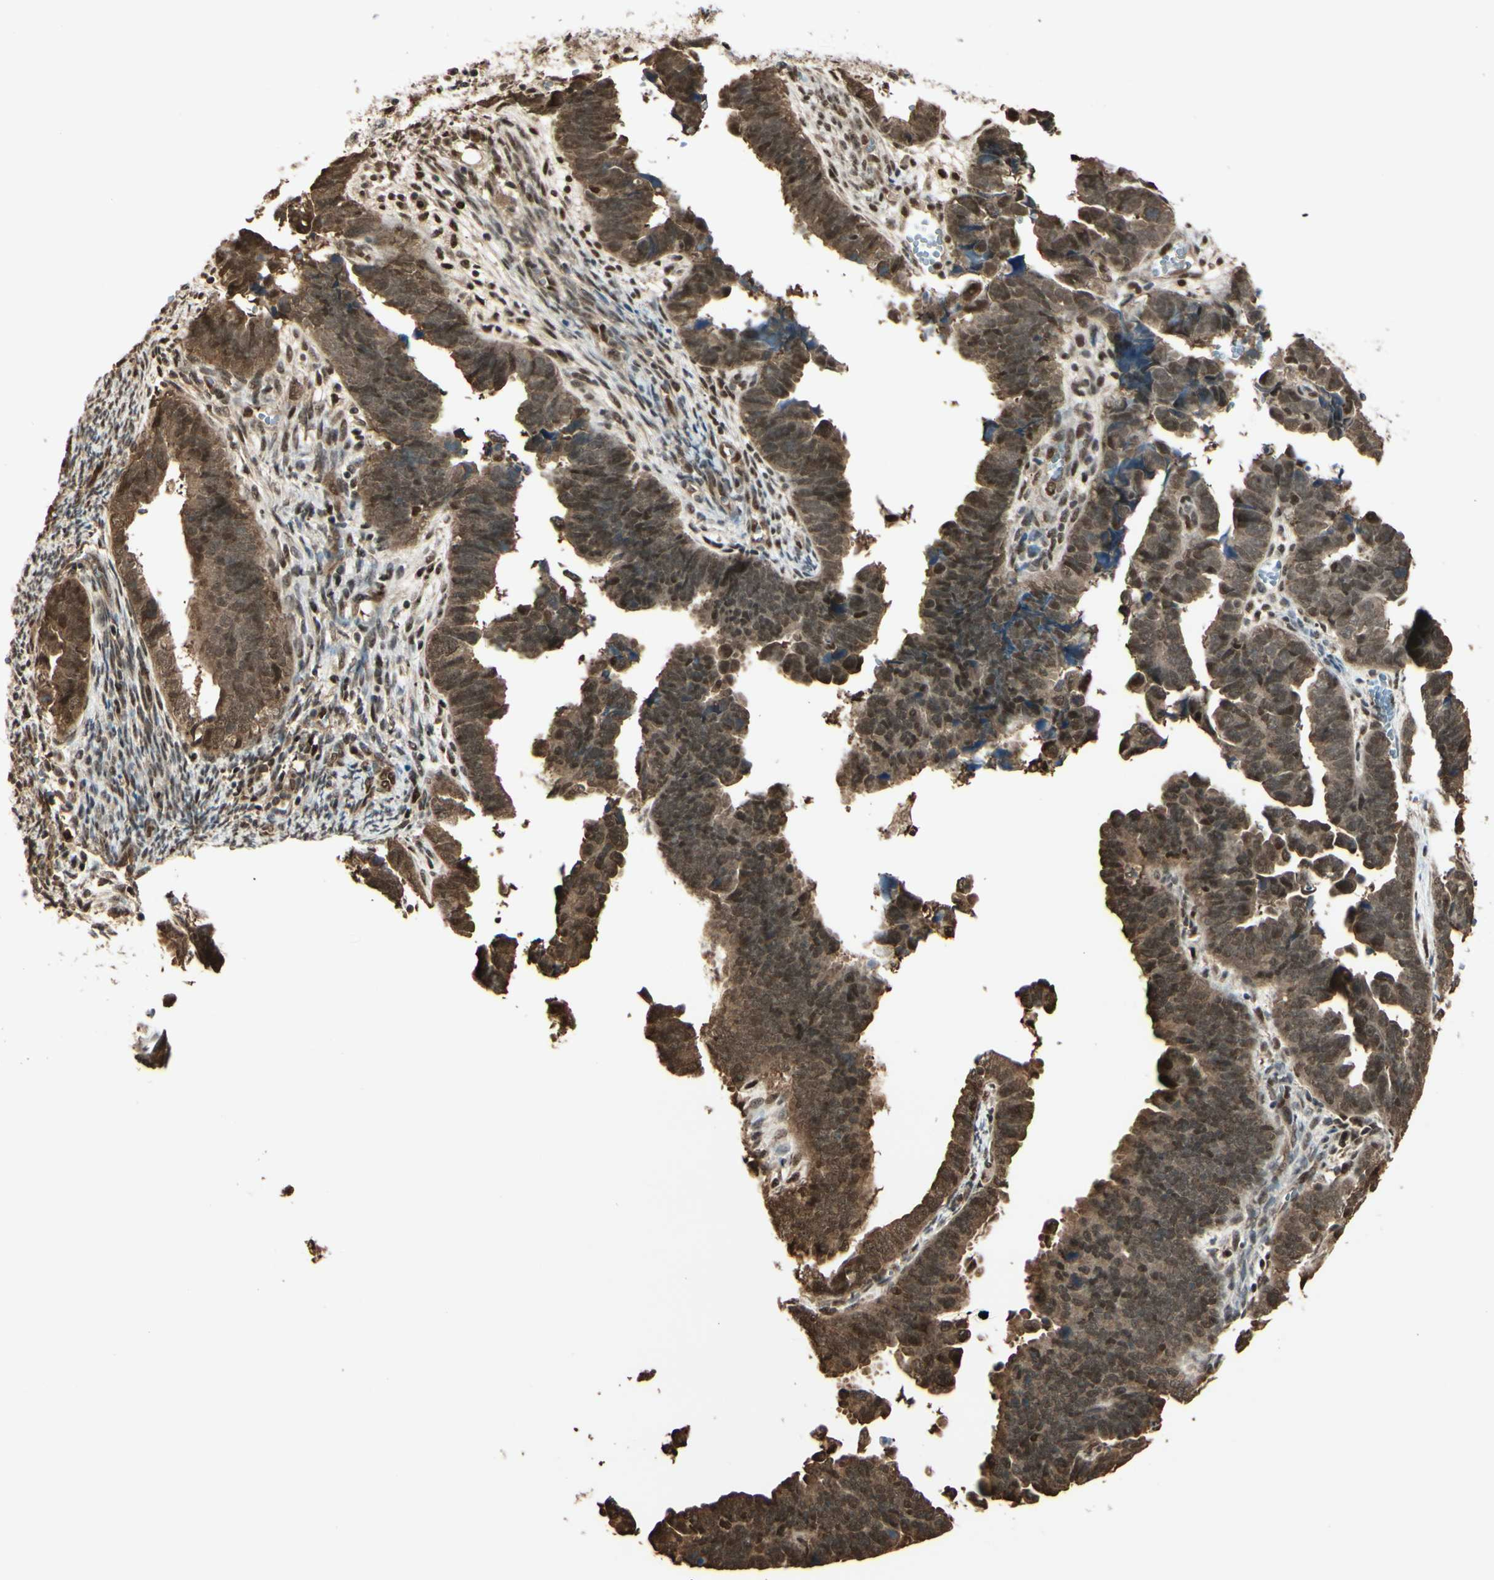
{"staining": {"intensity": "strong", "quantity": ">75%", "location": "cytoplasmic/membranous,nuclear"}, "tissue": "endometrial cancer", "cell_type": "Tumor cells", "image_type": "cancer", "snomed": [{"axis": "morphology", "description": "Adenocarcinoma, NOS"}, {"axis": "topography", "description": "Endometrium"}], "caption": "Immunohistochemistry (IHC) photomicrograph of endometrial cancer stained for a protein (brown), which shows high levels of strong cytoplasmic/membranous and nuclear staining in approximately >75% of tumor cells.", "gene": "HSF1", "patient": {"sex": "female", "age": 75}}